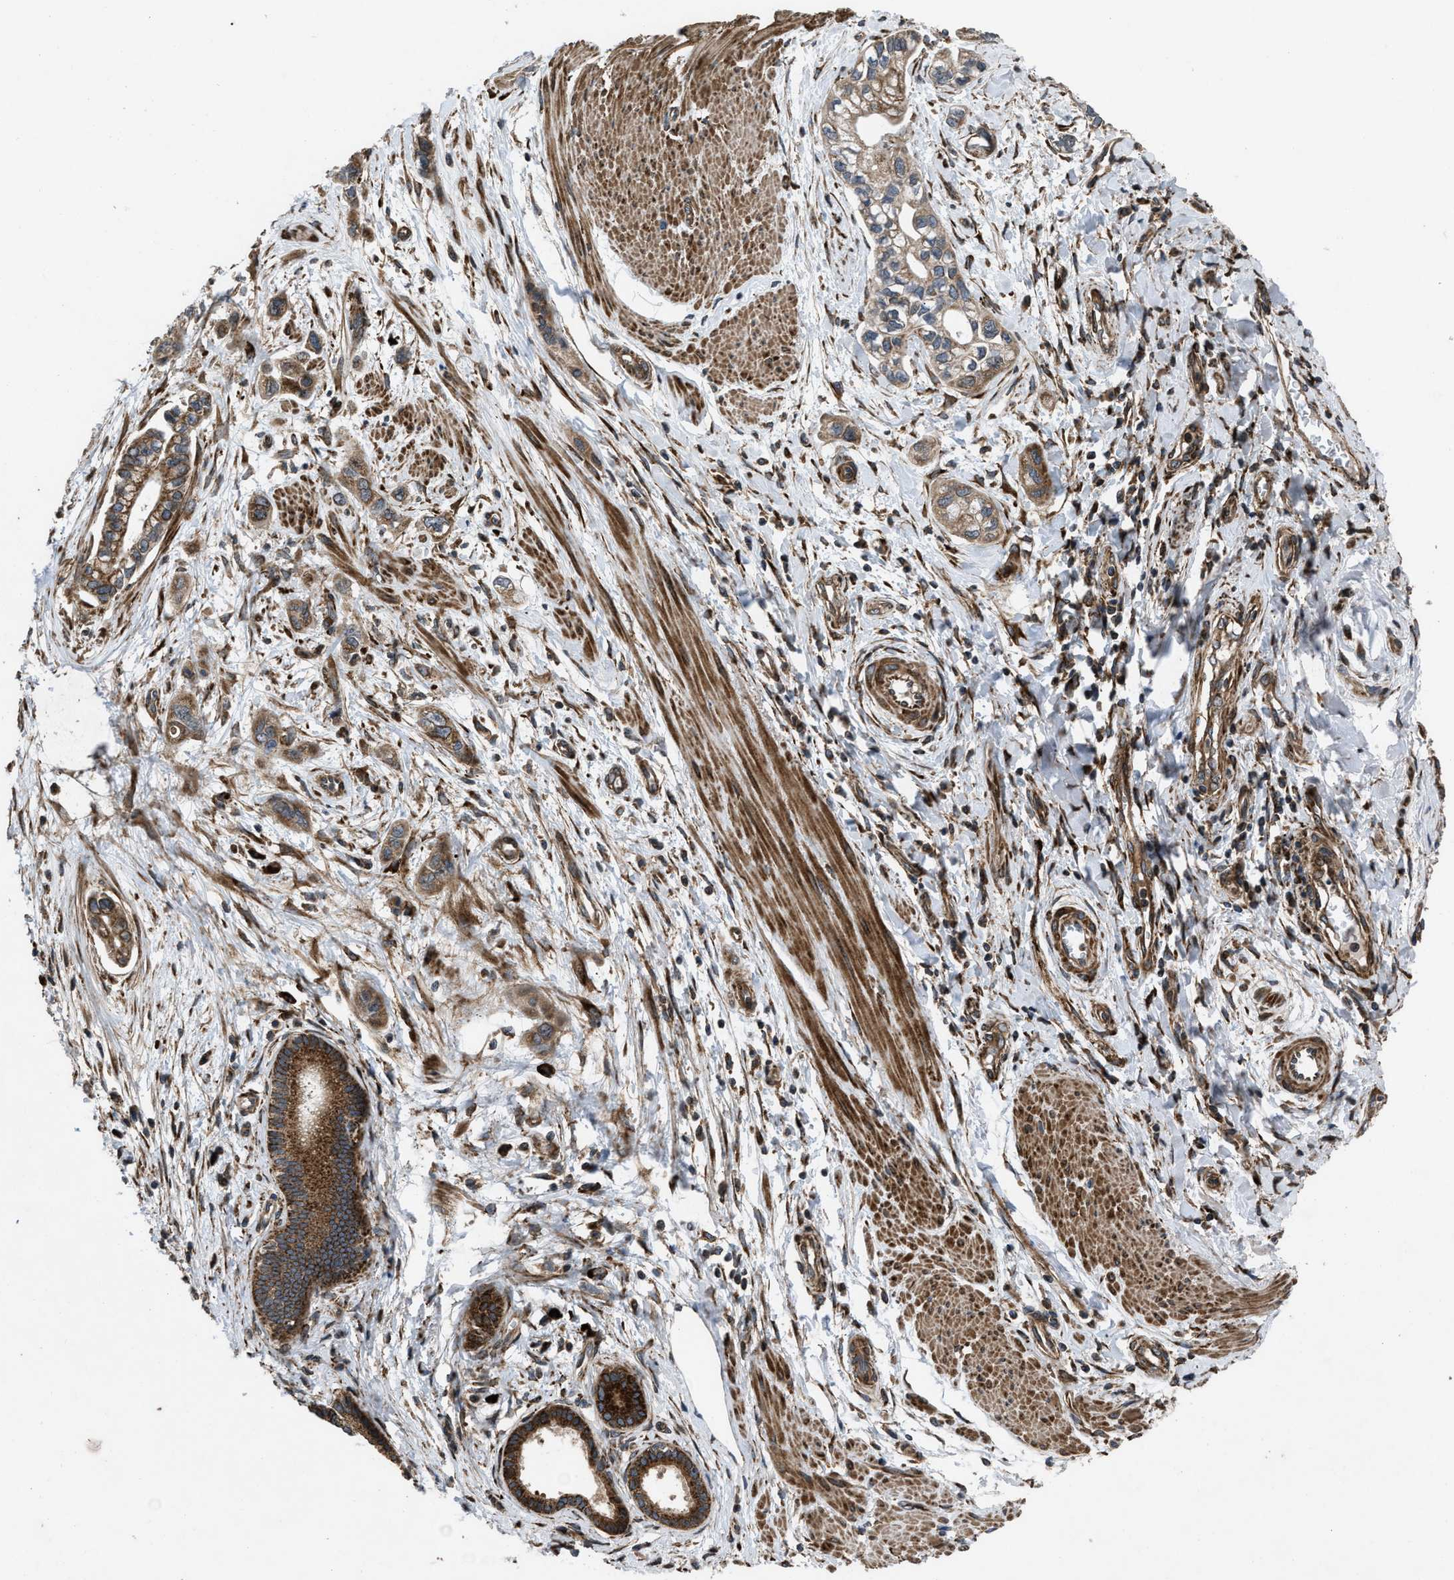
{"staining": {"intensity": "moderate", "quantity": ">75%", "location": "cytoplasmic/membranous"}, "tissue": "pancreatic cancer", "cell_type": "Tumor cells", "image_type": "cancer", "snomed": [{"axis": "morphology", "description": "Adenocarcinoma, NOS"}, {"axis": "topography", "description": "Pancreas"}], "caption": "Immunohistochemical staining of adenocarcinoma (pancreatic) shows medium levels of moderate cytoplasmic/membranous protein expression in approximately >75% of tumor cells.", "gene": "PER3", "patient": {"sex": "male", "age": 74}}